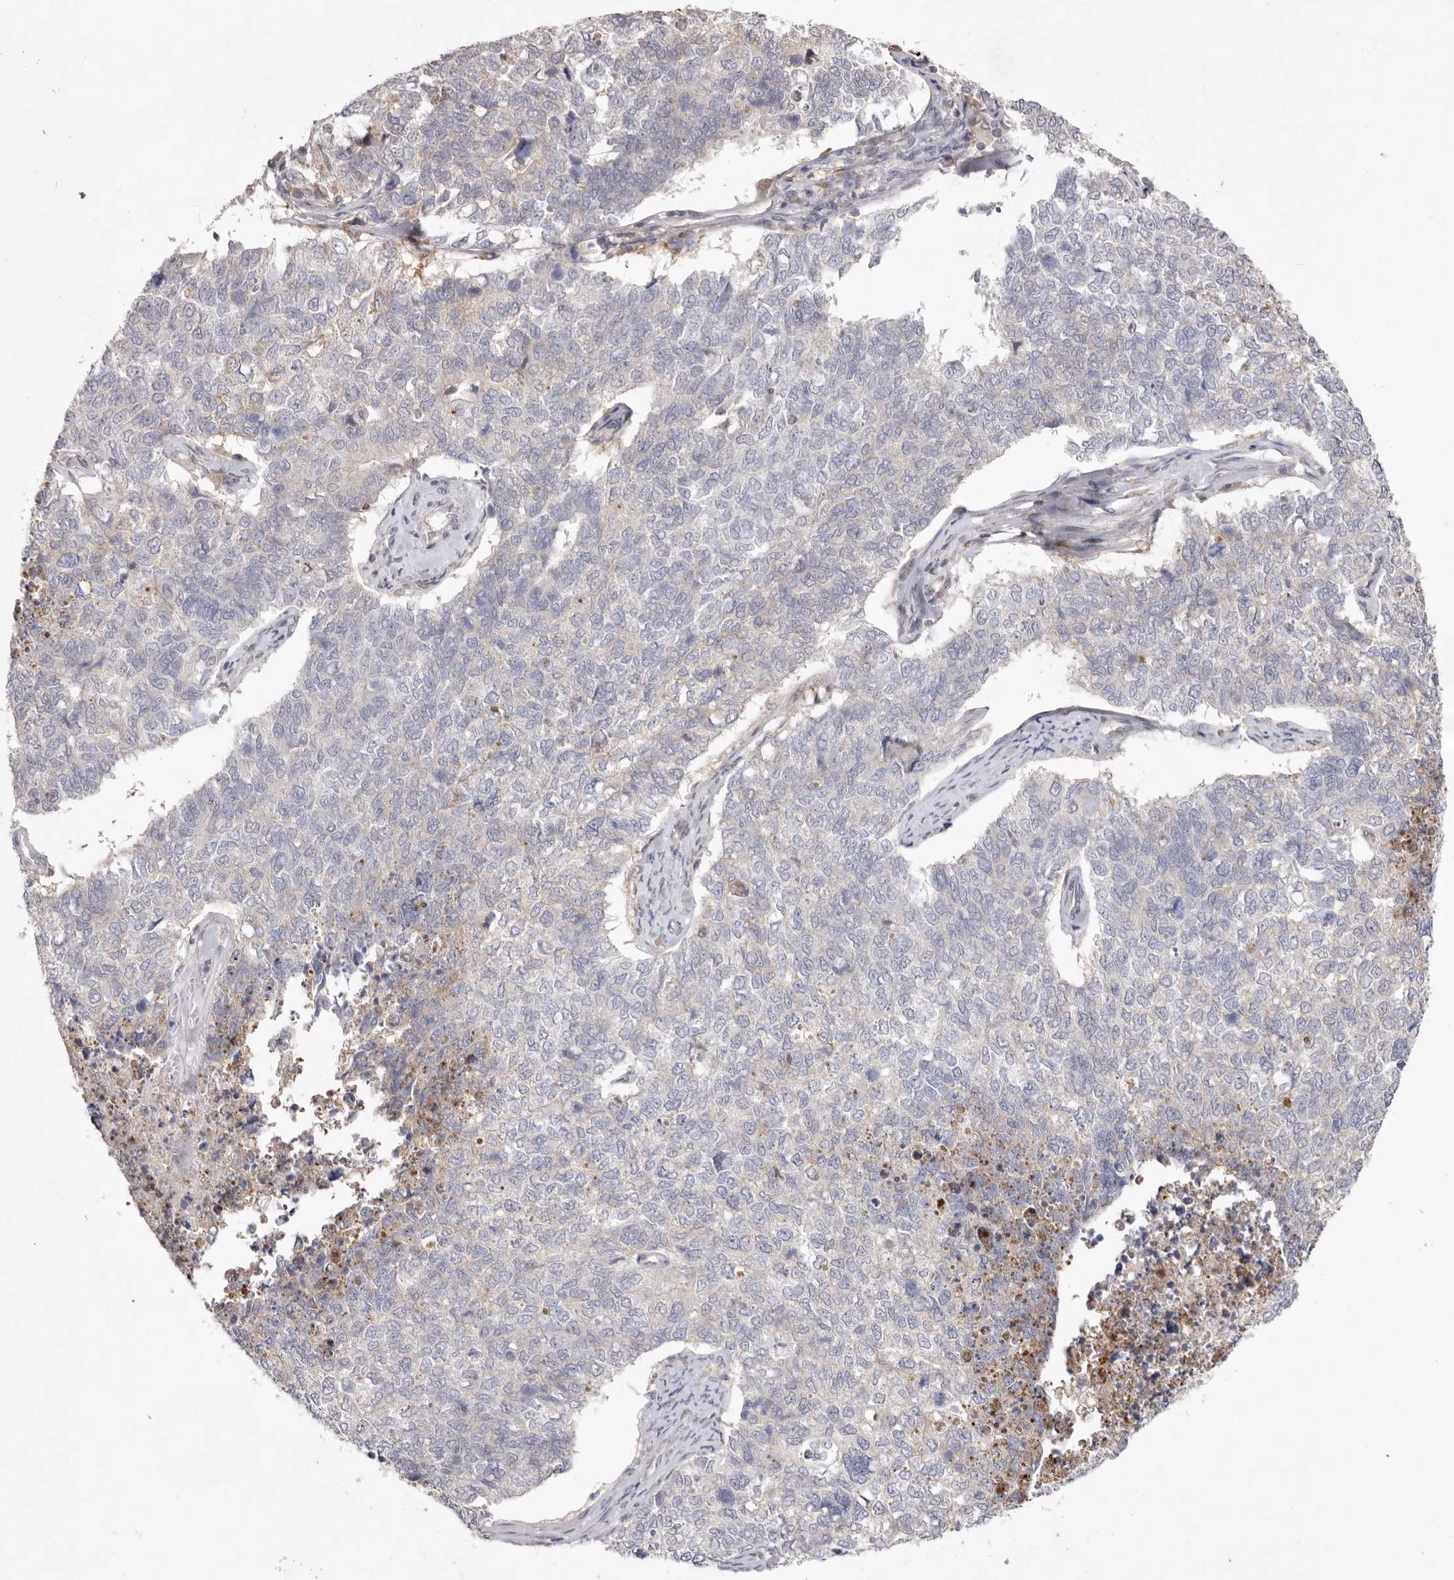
{"staining": {"intensity": "negative", "quantity": "none", "location": "none"}, "tissue": "cervical cancer", "cell_type": "Tumor cells", "image_type": "cancer", "snomed": [{"axis": "morphology", "description": "Squamous cell carcinoma, NOS"}, {"axis": "topography", "description": "Cervix"}], "caption": "Cervical squamous cell carcinoma was stained to show a protein in brown. There is no significant positivity in tumor cells.", "gene": "TADA1", "patient": {"sex": "female", "age": 63}}